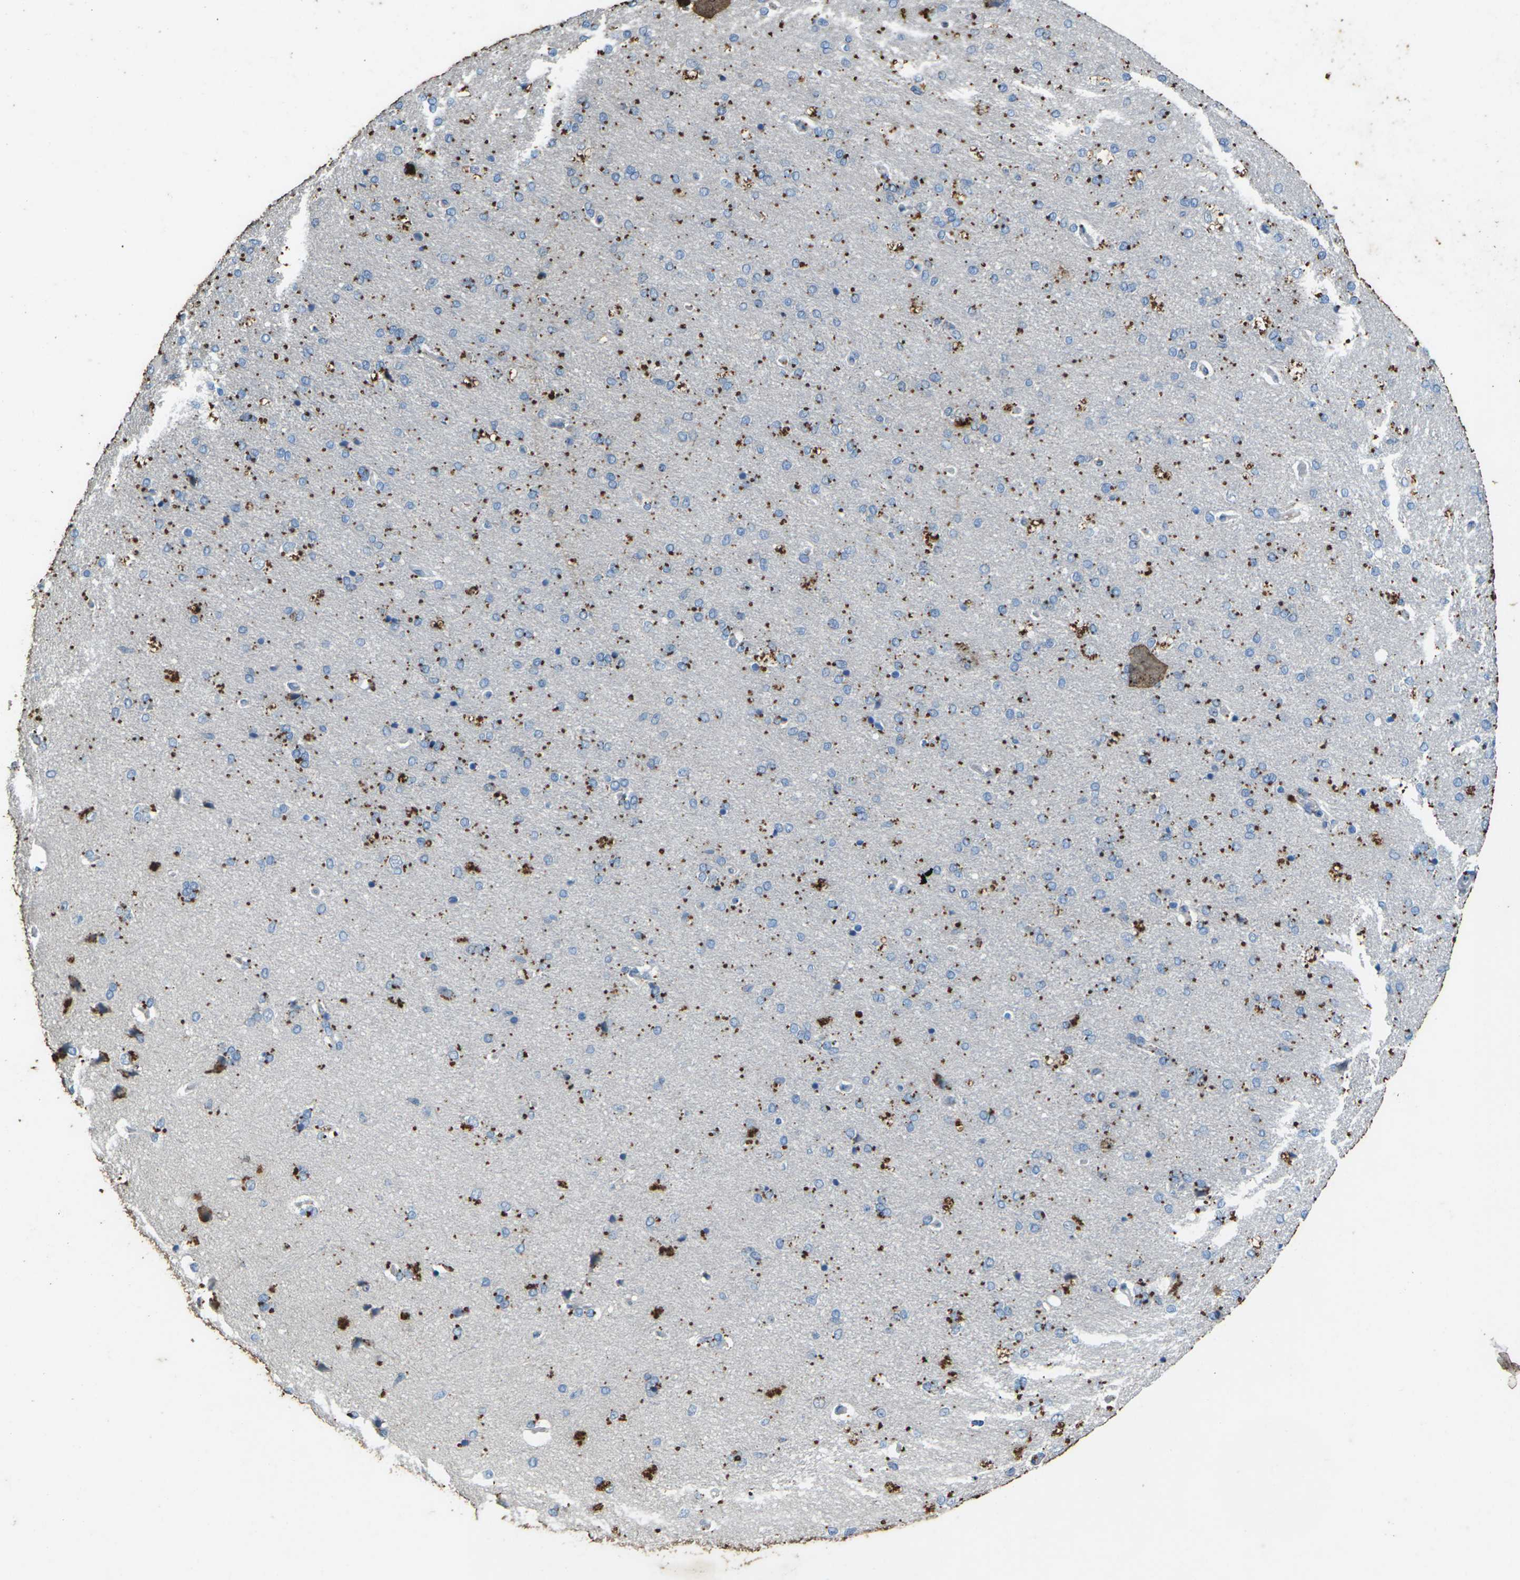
{"staining": {"intensity": "negative", "quantity": "none", "location": "none"}, "tissue": "cerebral cortex", "cell_type": "Endothelial cells", "image_type": "normal", "snomed": [{"axis": "morphology", "description": "Normal tissue, NOS"}, {"axis": "topography", "description": "Cerebral cortex"}], "caption": "Cerebral cortex stained for a protein using IHC demonstrates no expression endothelial cells.", "gene": "SIGLEC14", "patient": {"sex": "male", "age": 62}}